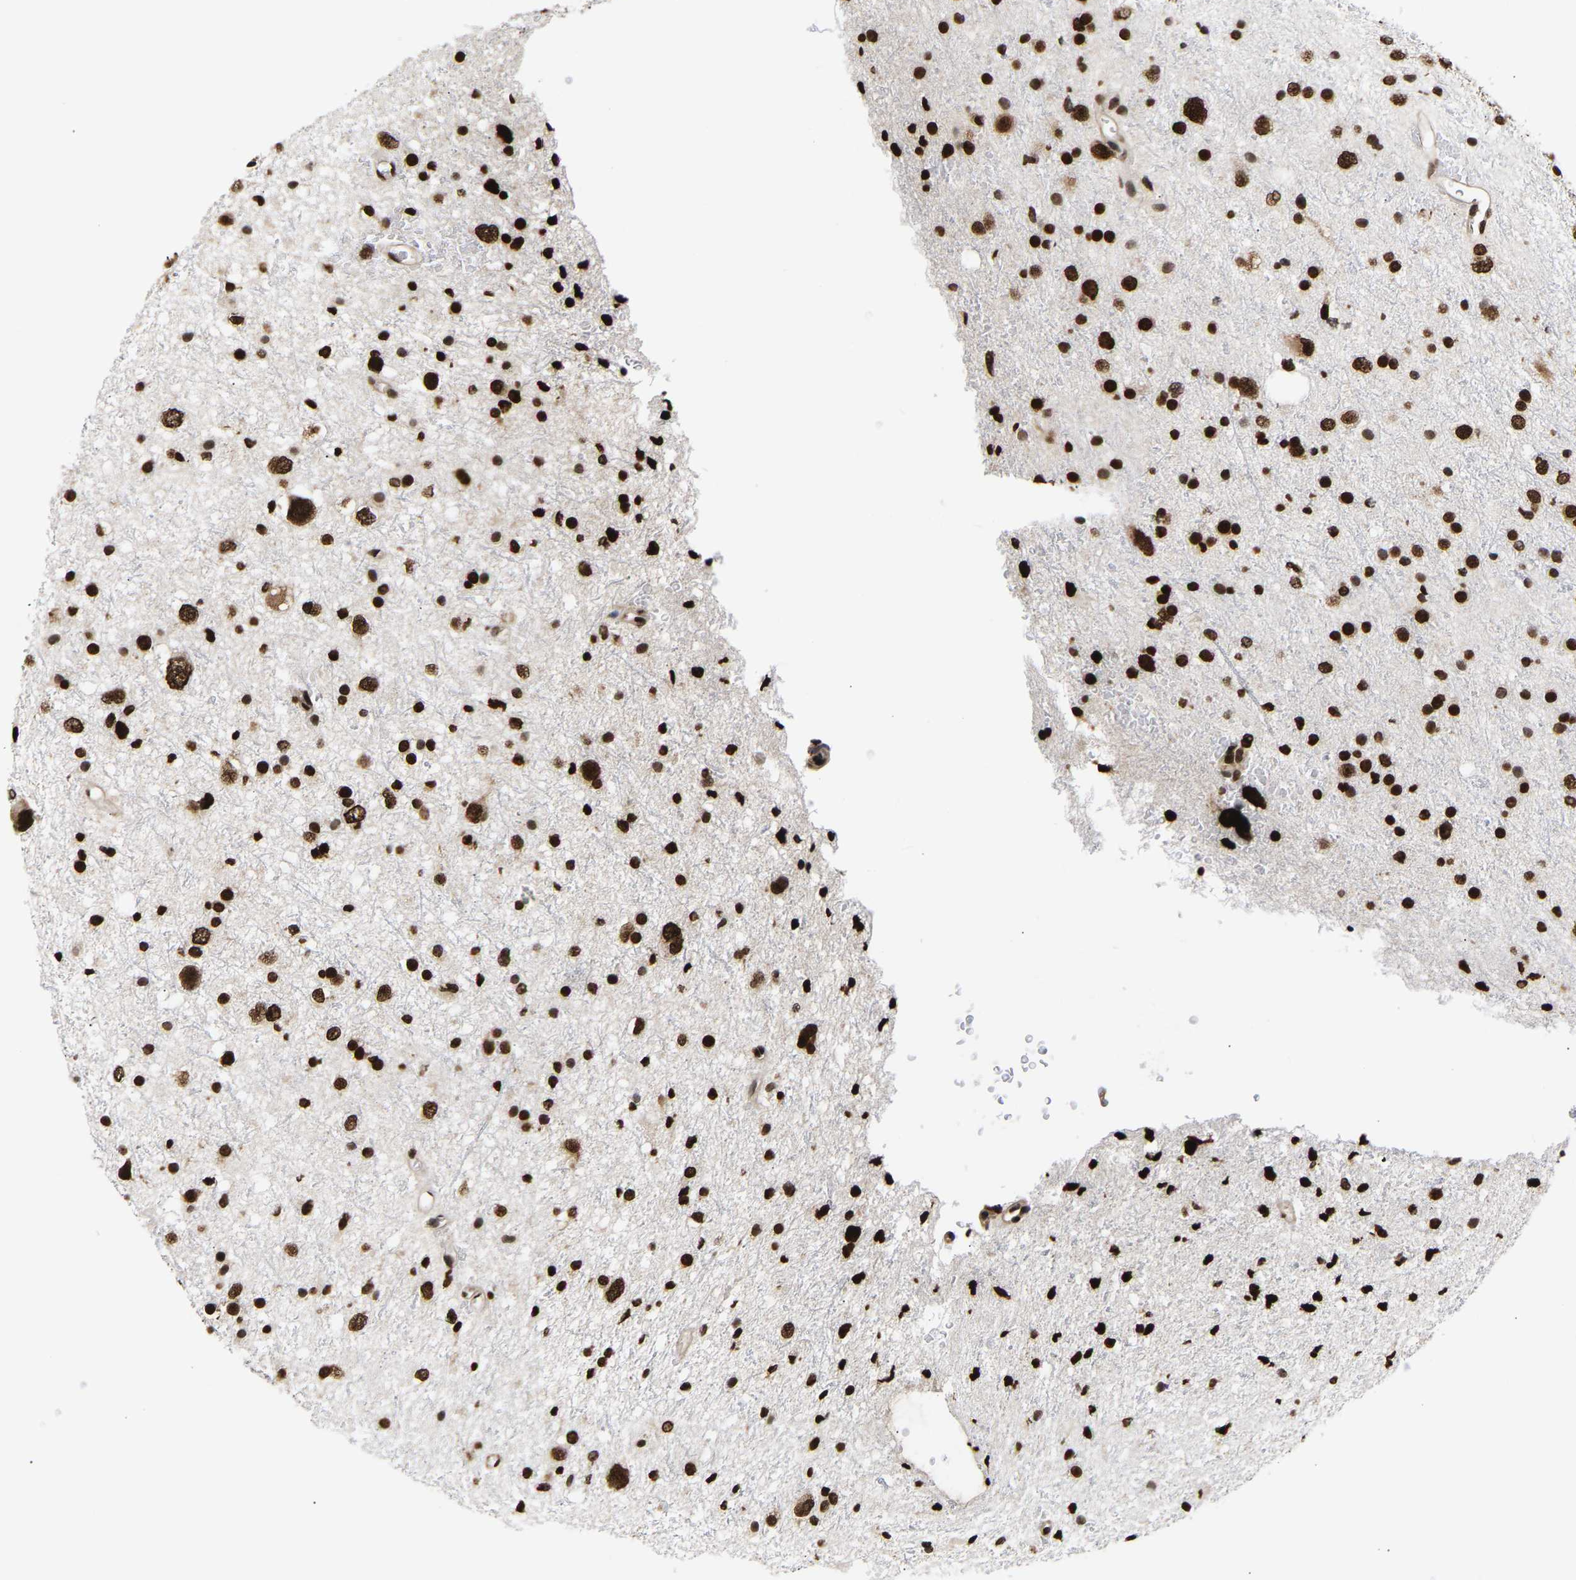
{"staining": {"intensity": "strong", "quantity": ">75%", "location": "nuclear"}, "tissue": "glioma", "cell_type": "Tumor cells", "image_type": "cancer", "snomed": [{"axis": "morphology", "description": "Glioma, malignant, Low grade"}, {"axis": "topography", "description": "Brain"}], "caption": "Protein staining demonstrates strong nuclear staining in about >75% of tumor cells in malignant glioma (low-grade).", "gene": "PSIP1", "patient": {"sex": "female", "age": 37}}